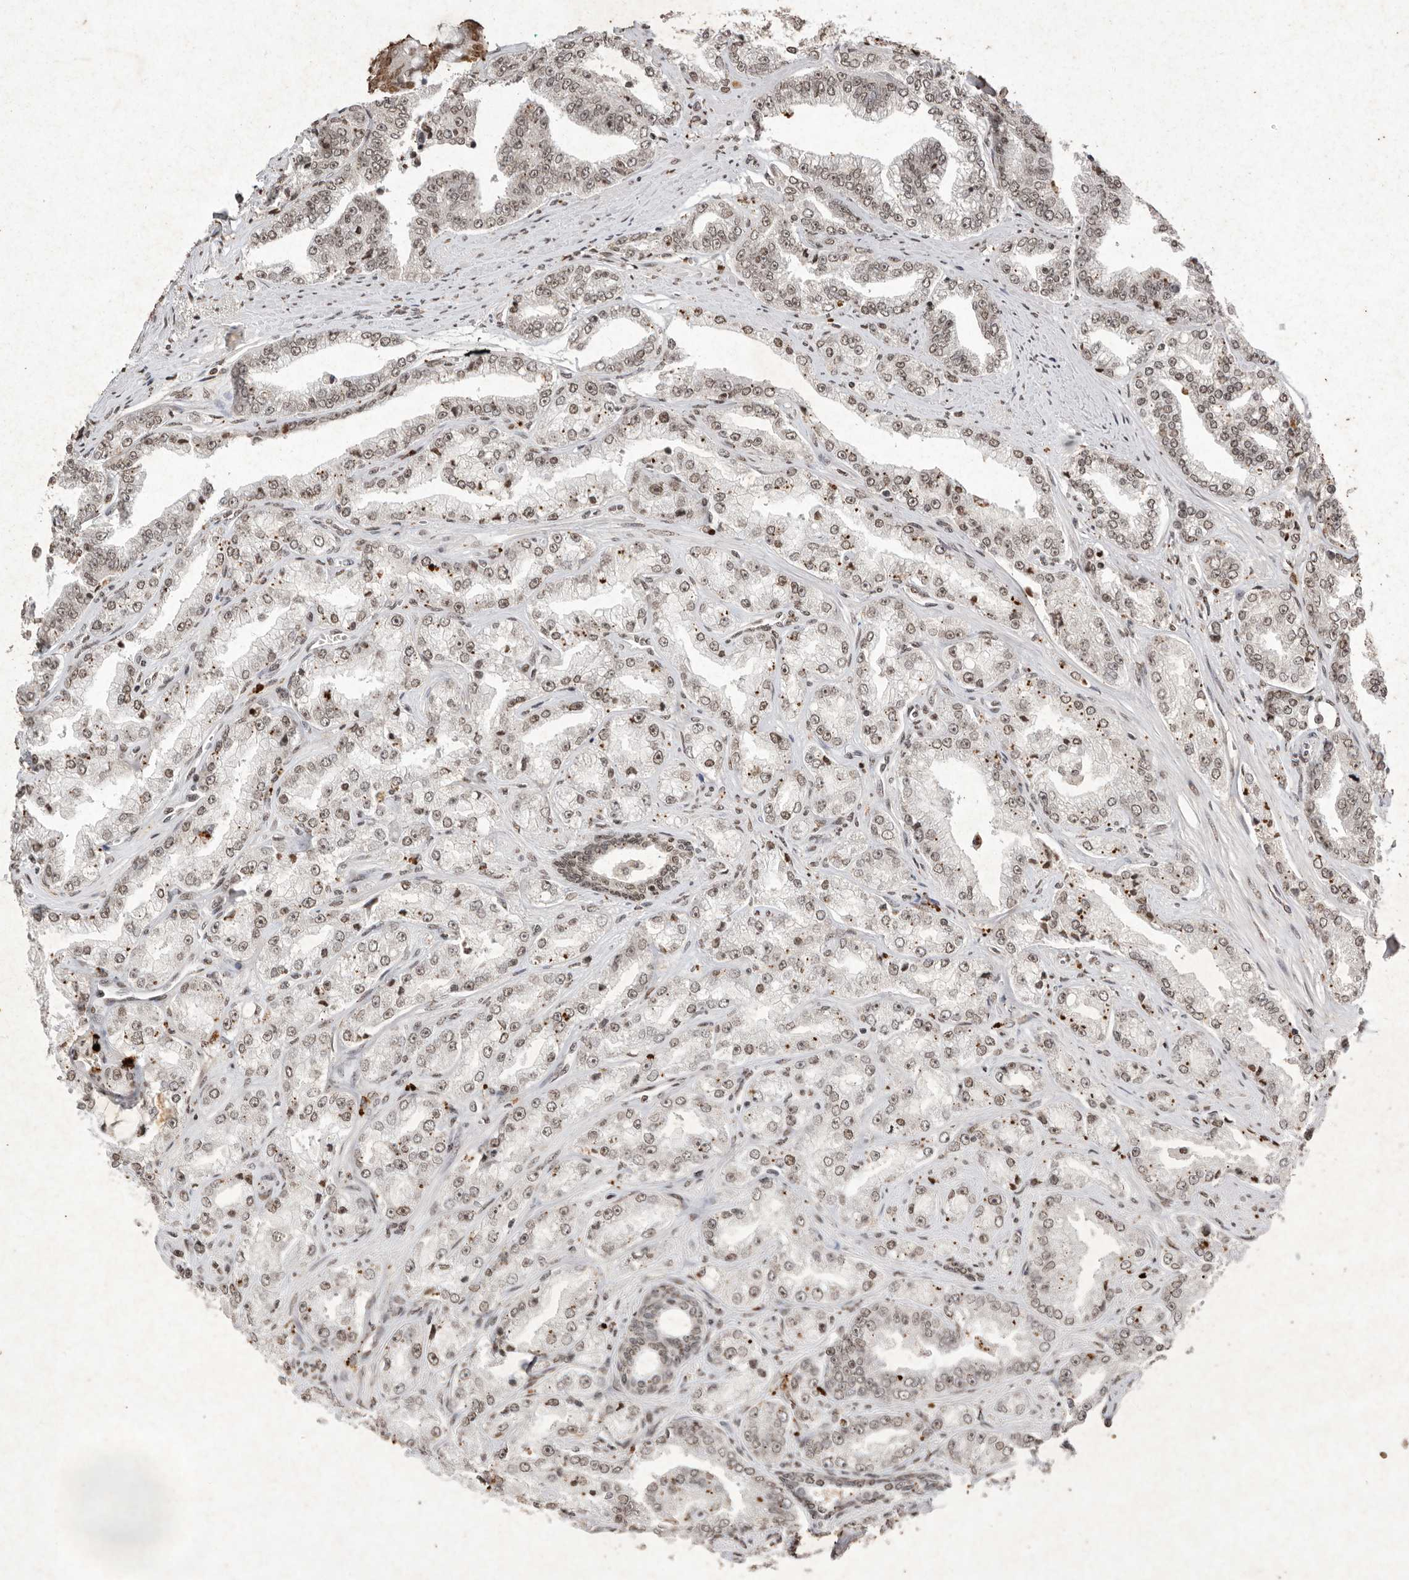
{"staining": {"intensity": "weak", "quantity": "<25%", "location": "nuclear"}, "tissue": "prostate cancer", "cell_type": "Tumor cells", "image_type": "cancer", "snomed": [{"axis": "morphology", "description": "Adenocarcinoma, High grade"}, {"axis": "topography", "description": "Prostate"}], "caption": "DAB (3,3'-diaminobenzidine) immunohistochemical staining of human prostate cancer (adenocarcinoma (high-grade)) demonstrates no significant expression in tumor cells.", "gene": "NKX3-2", "patient": {"sex": "male", "age": 71}}